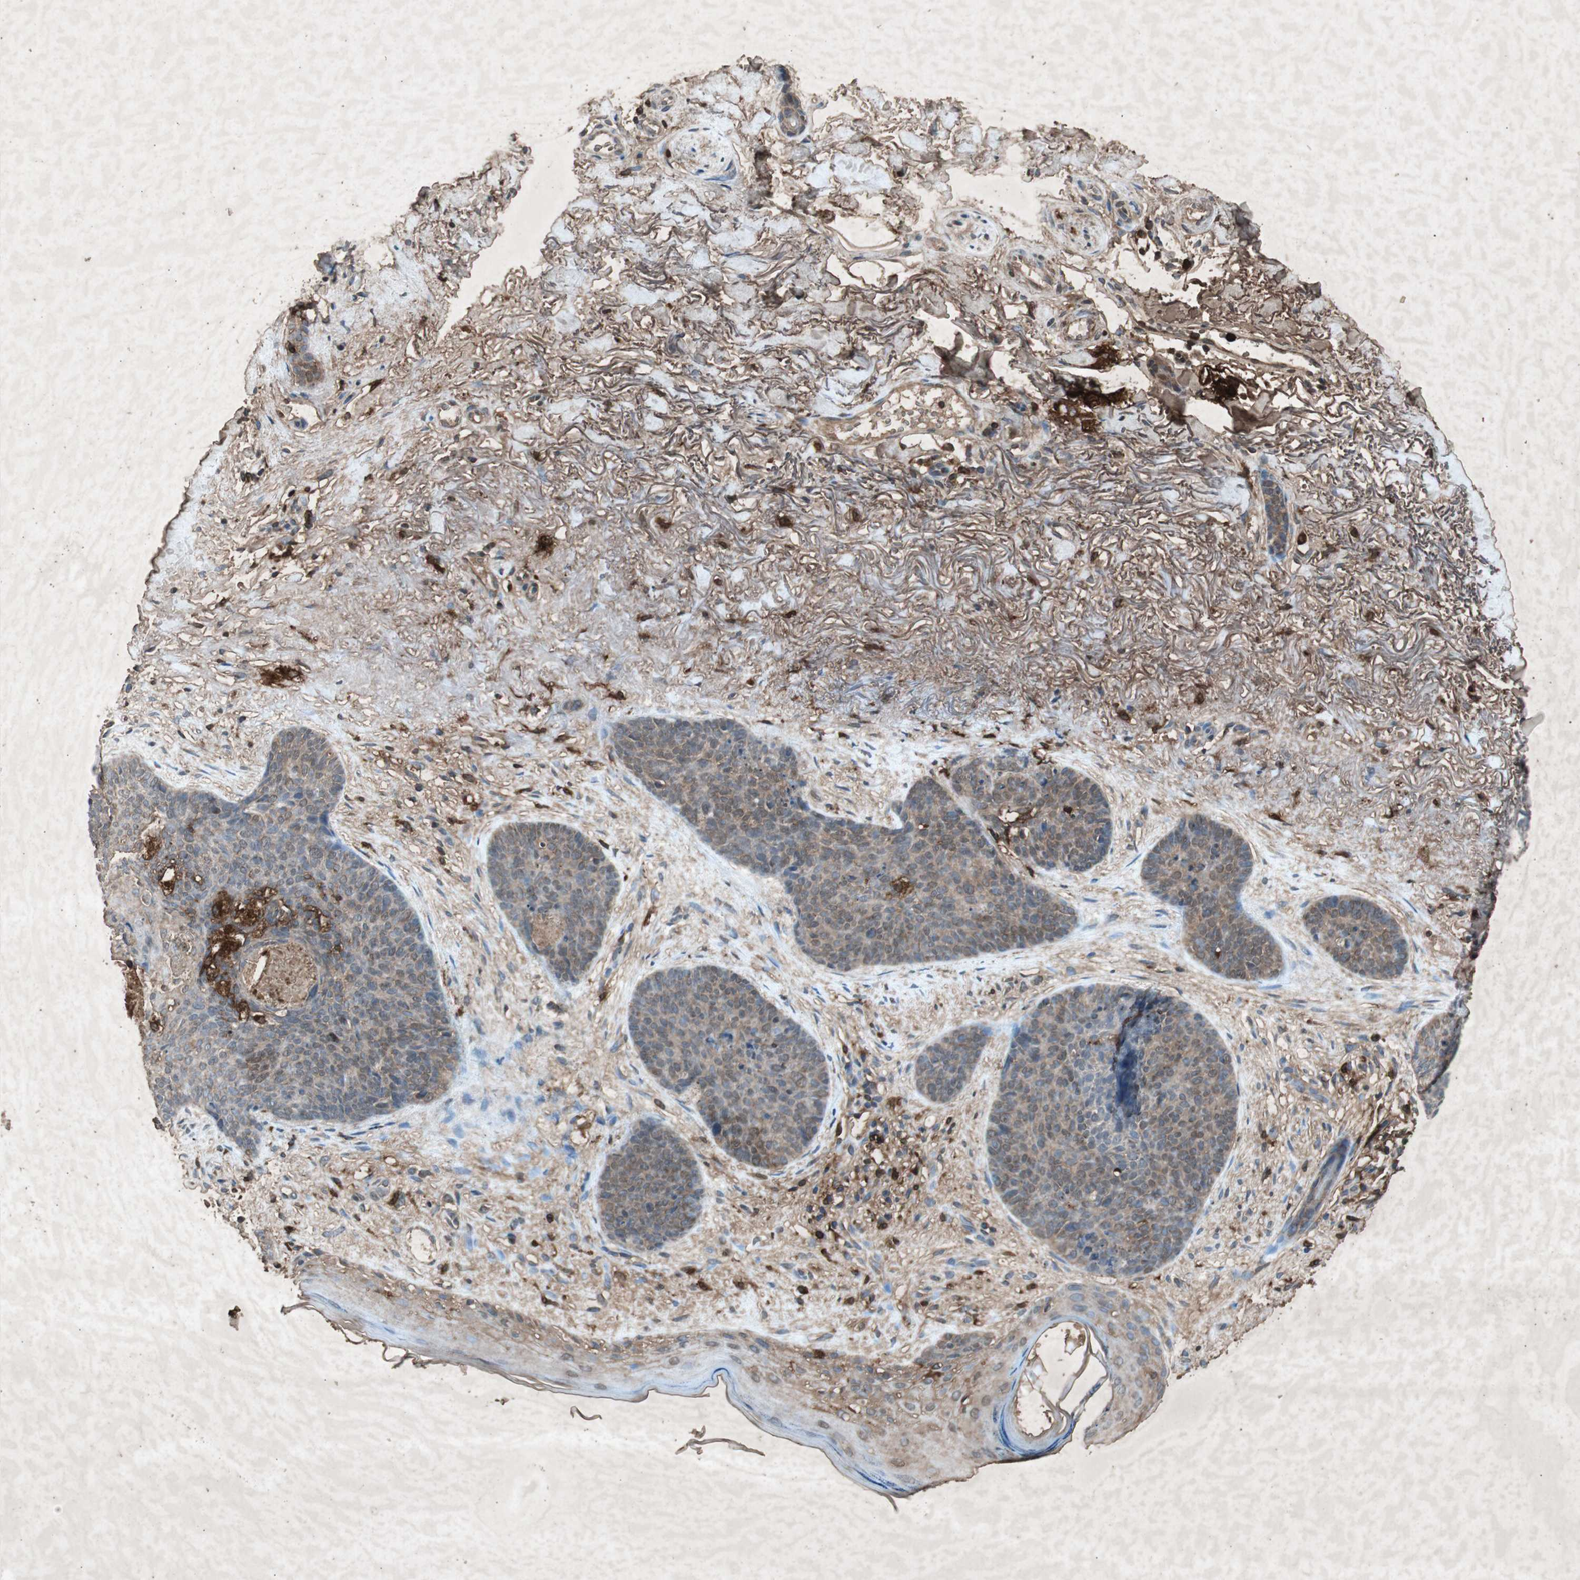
{"staining": {"intensity": "weak", "quantity": "25%-75%", "location": "cytoplasmic/membranous"}, "tissue": "skin cancer", "cell_type": "Tumor cells", "image_type": "cancer", "snomed": [{"axis": "morphology", "description": "Normal tissue, NOS"}, {"axis": "morphology", "description": "Basal cell carcinoma"}, {"axis": "topography", "description": "Skin"}], "caption": "Immunohistochemical staining of skin basal cell carcinoma demonstrates low levels of weak cytoplasmic/membranous staining in about 25%-75% of tumor cells.", "gene": "TYROBP", "patient": {"sex": "female", "age": 70}}